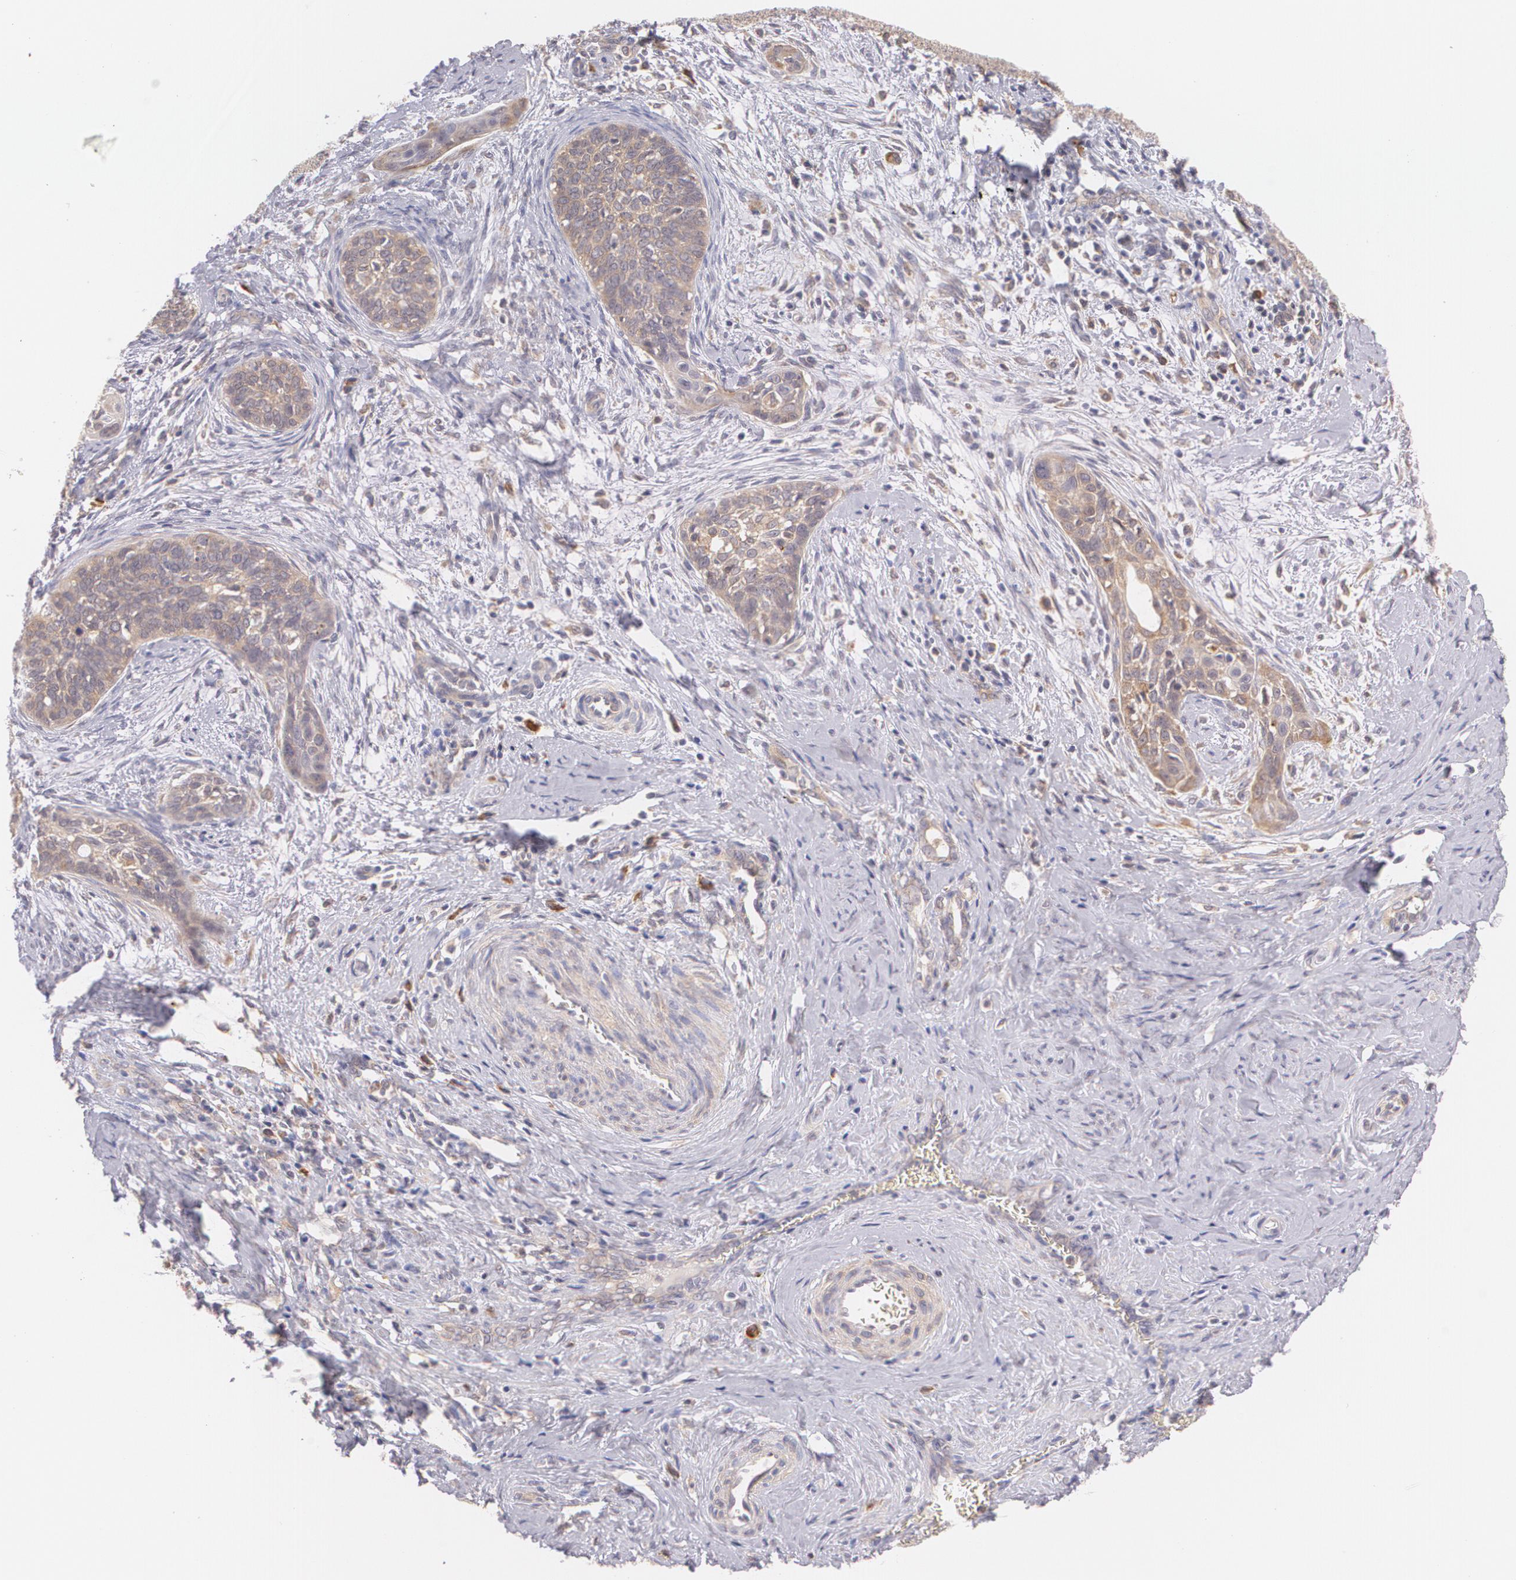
{"staining": {"intensity": "weak", "quantity": ">75%", "location": "cytoplasmic/membranous"}, "tissue": "cervical cancer", "cell_type": "Tumor cells", "image_type": "cancer", "snomed": [{"axis": "morphology", "description": "Squamous cell carcinoma, NOS"}, {"axis": "topography", "description": "Cervix"}], "caption": "The immunohistochemical stain labels weak cytoplasmic/membranous positivity in tumor cells of squamous cell carcinoma (cervical) tissue.", "gene": "CCL17", "patient": {"sex": "female", "age": 33}}